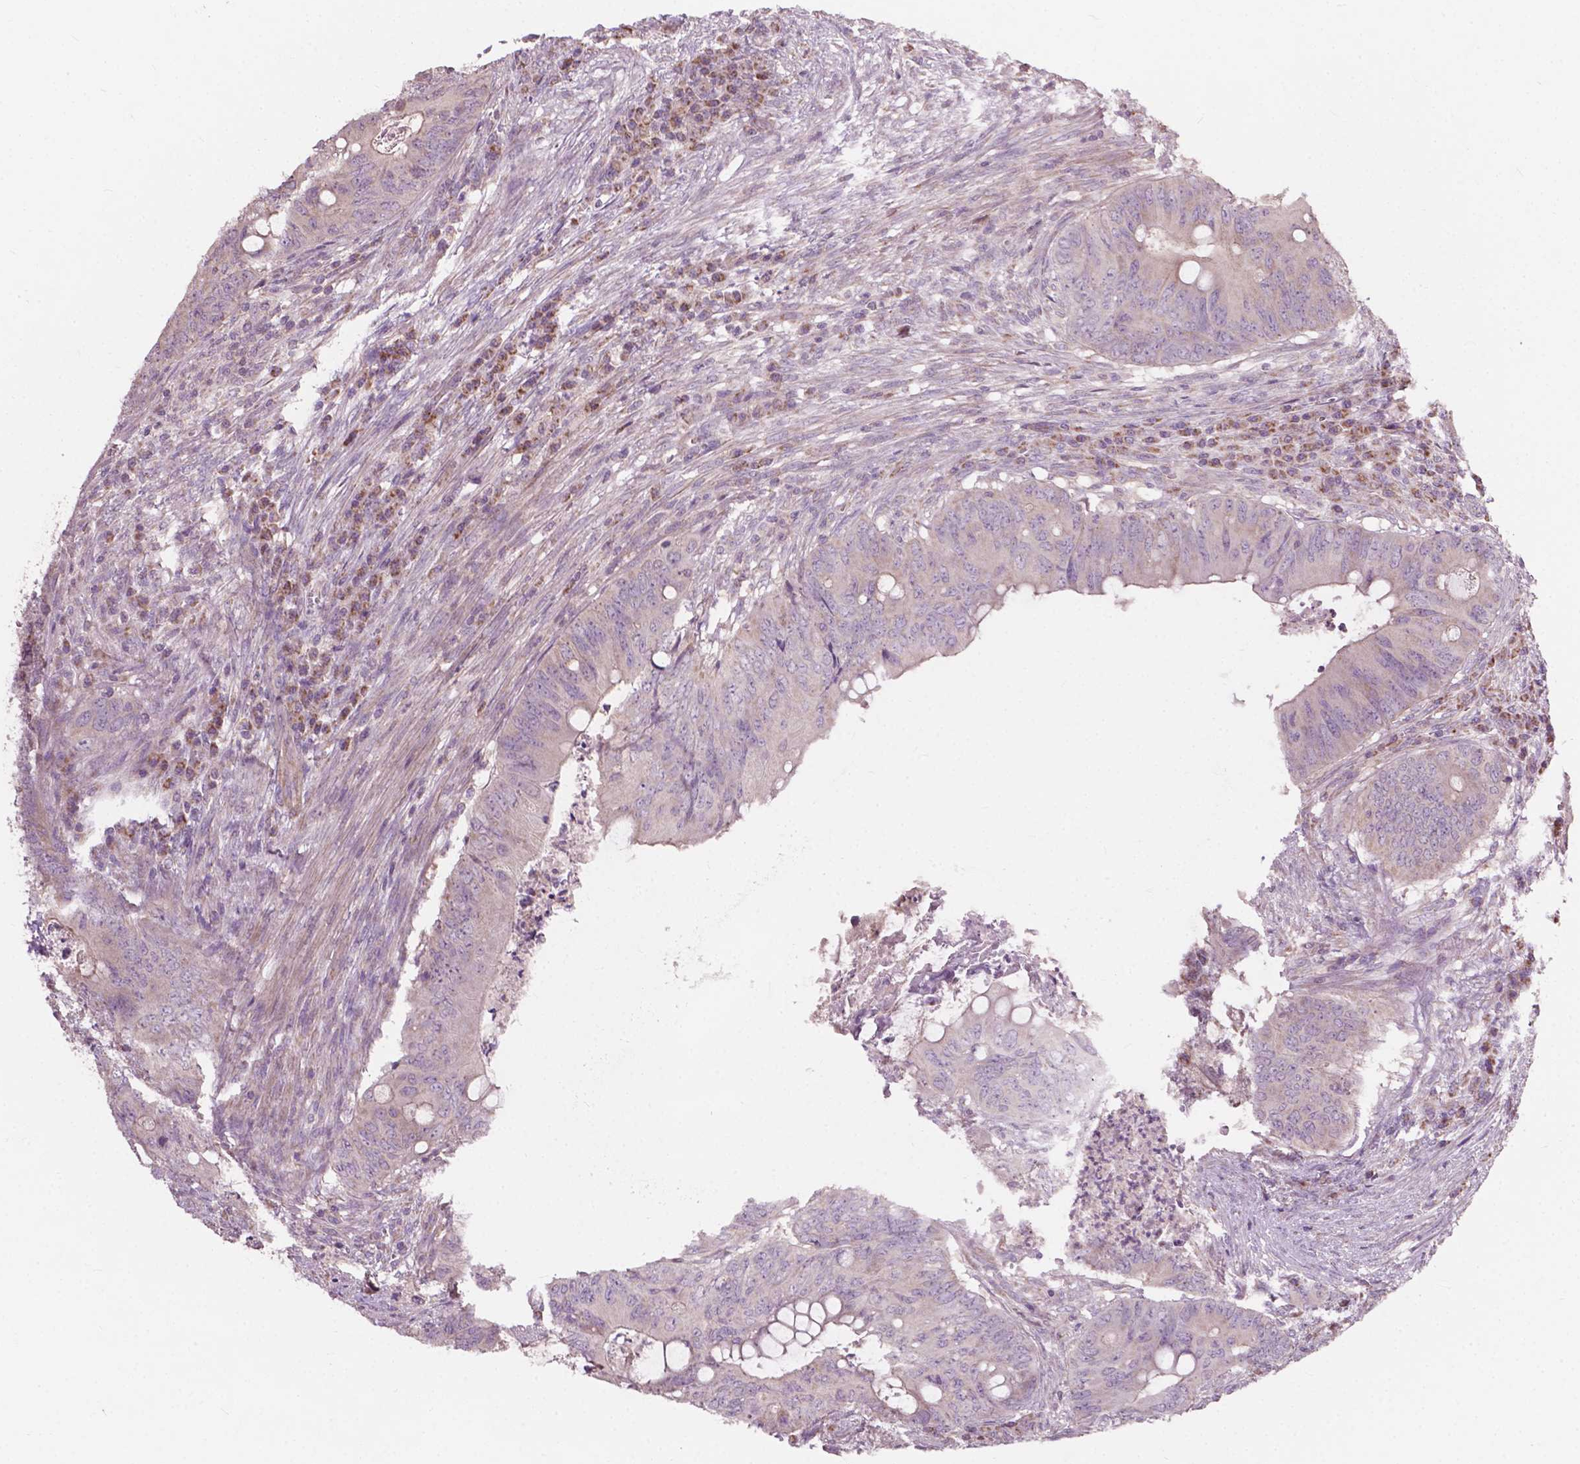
{"staining": {"intensity": "negative", "quantity": "none", "location": "none"}, "tissue": "colorectal cancer", "cell_type": "Tumor cells", "image_type": "cancer", "snomed": [{"axis": "morphology", "description": "Adenocarcinoma, NOS"}, {"axis": "topography", "description": "Colon"}], "caption": "The immunohistochemistry (IHC) histopathology image has no significant expression in tumor cells of adenocarcinoma (colorectal) tissue.", "gene": "NDUFA10", "patient": {"sex": "female", "age": 74}}